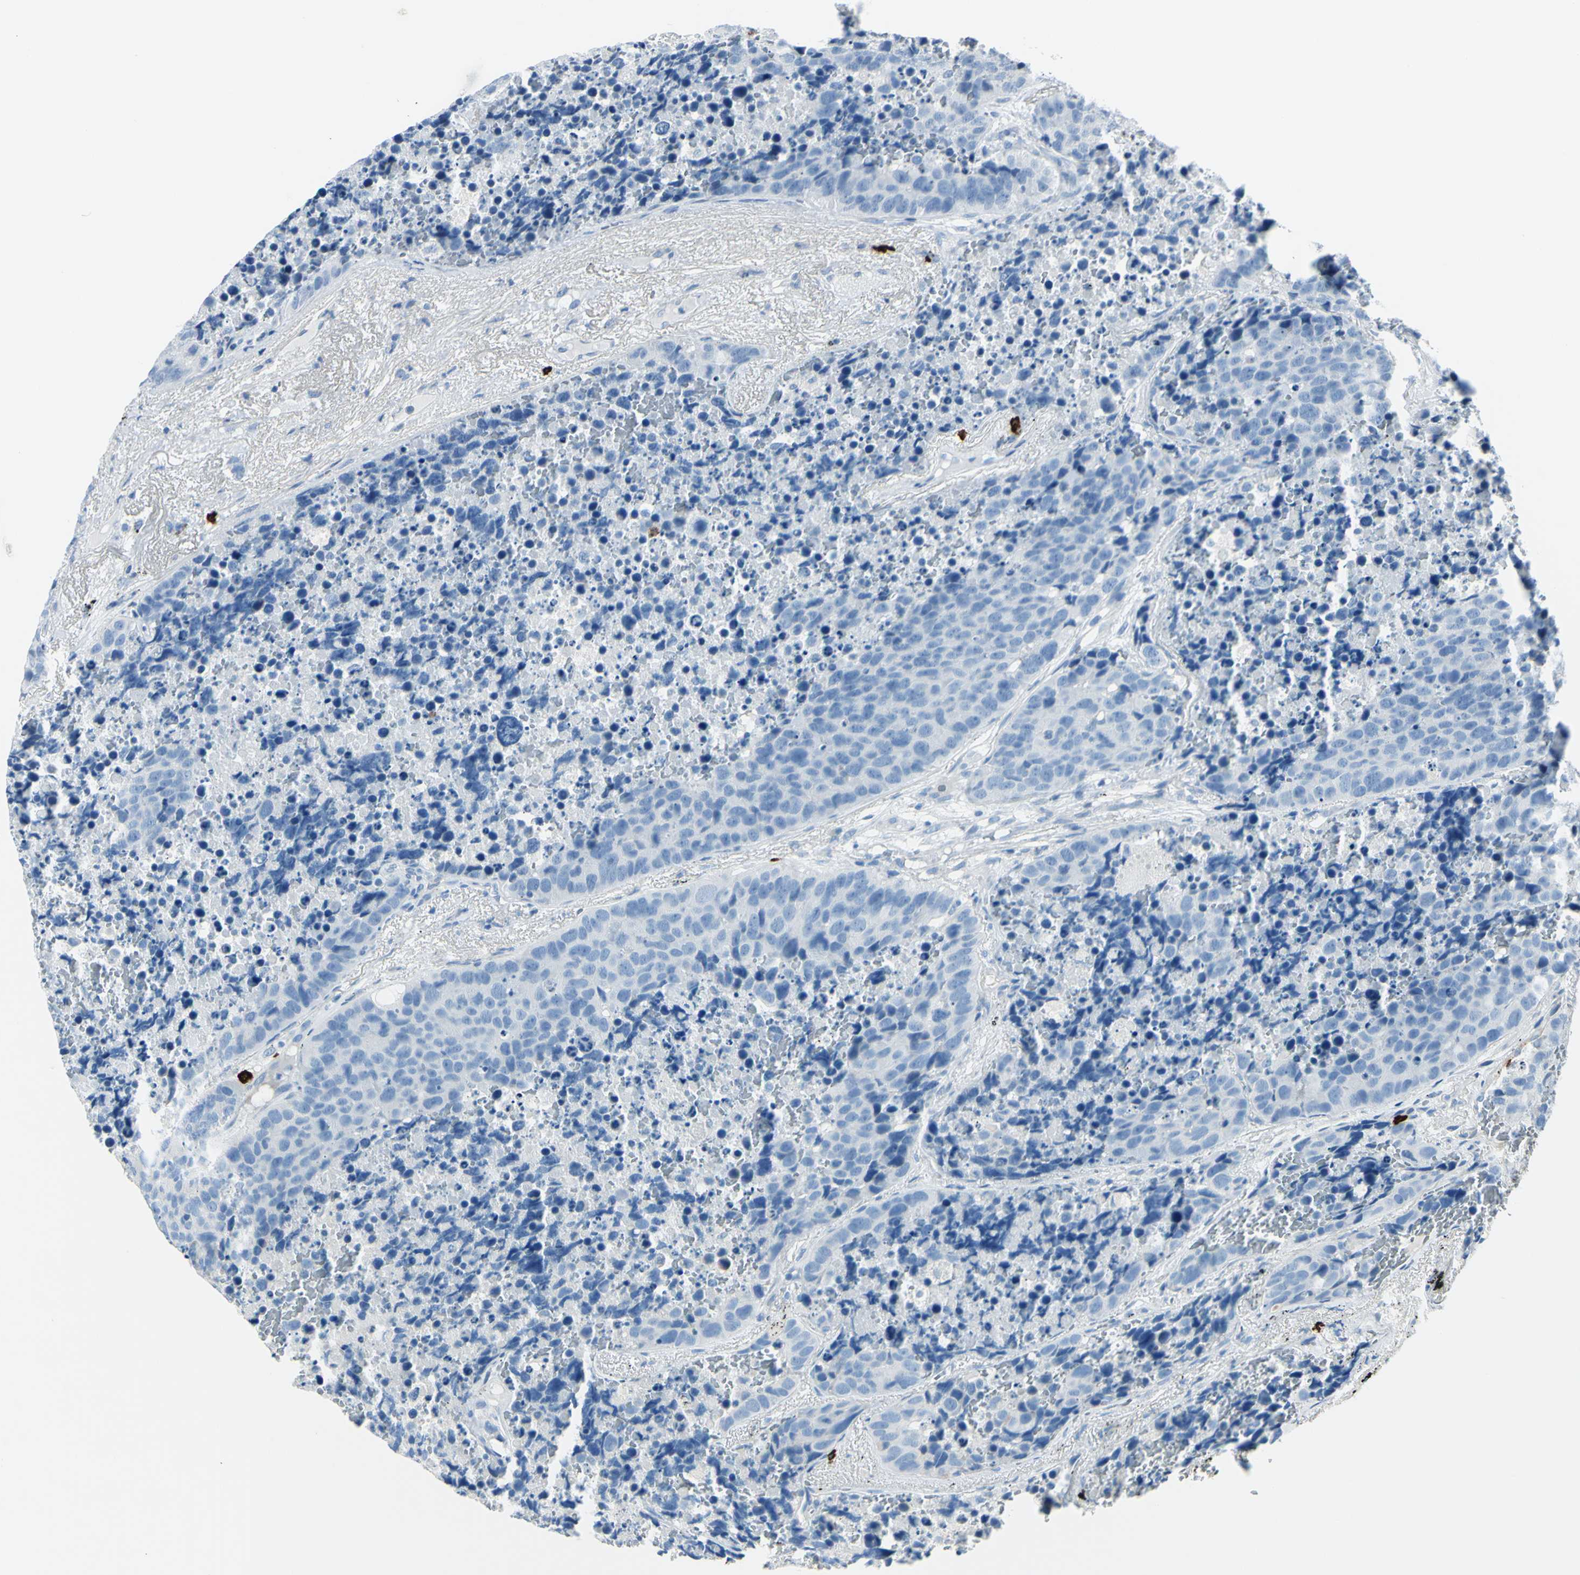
{"staining": {"intensity": "negative", "quantity": "none", "location": "none"}, "tissue": "carcinoid", "cell_type": "Tumor cells", "image_type": "cancer", "snomed": [{"axis": "morphology", "description": "Carcinoid, malignant, NOS"}, {"axis": "topography", "description": "Lung"}], "caption": "Carcinoid was stained to show a protein in brown. There is no significant positivity in tumor cells.", "gene": "DLG4", "patient": {"sex": "male", "age": 60}}